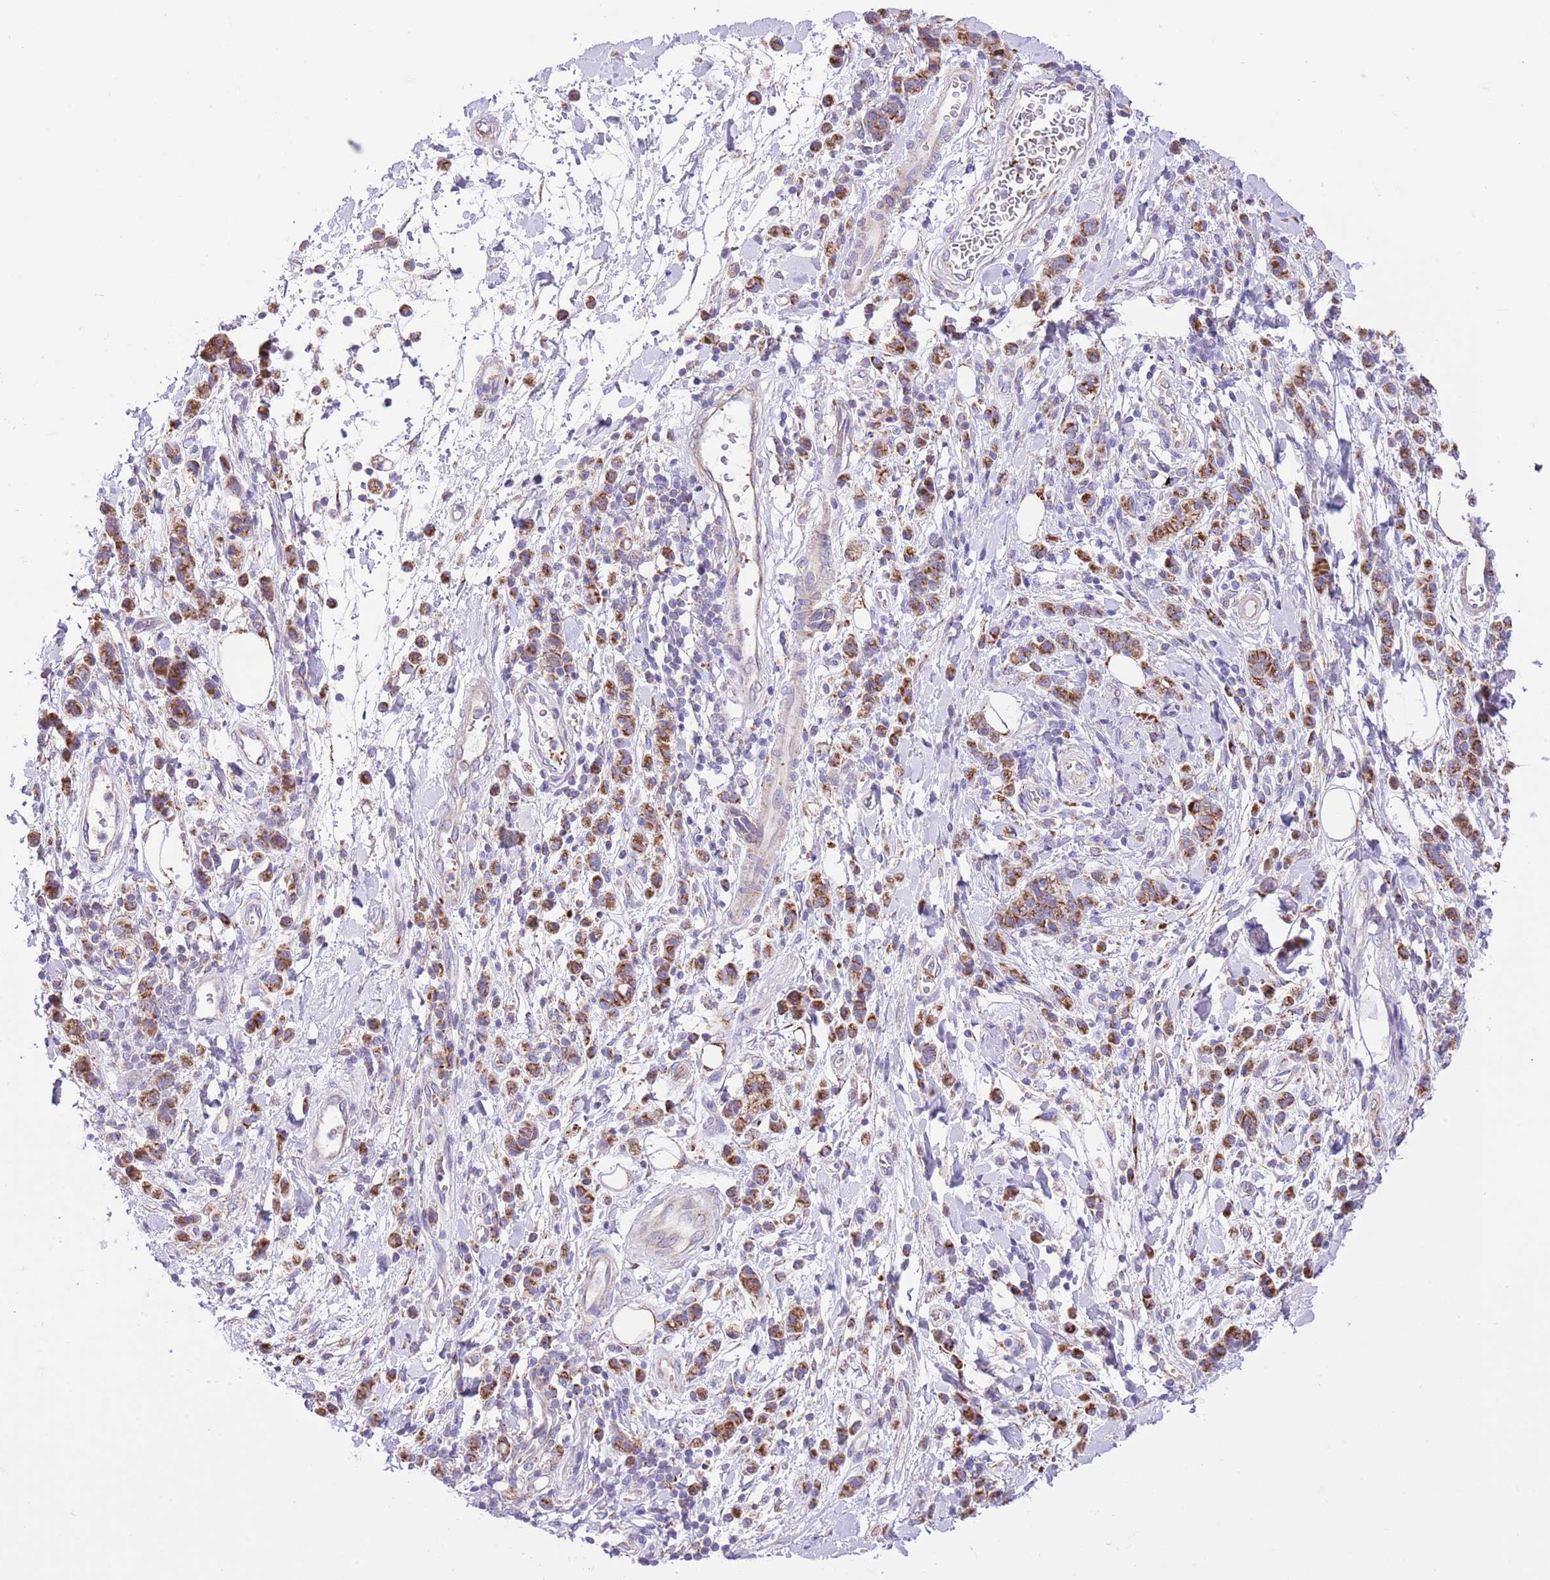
{"staining": {"intensity": "strong", "quantity": ">75%", "location": "cytoplasmic/membranous"}, "tissue": "stomach cancer", "cell_type": "Tumor cells", "image_type": "cancer", "snomed": [{"axis": "morphology", "description": "Adenocarcinoma, NOS"}, {"axis": "topography", "description": "Stomach"}], "caption": "Stomach adenocarcinoma was stained to show a protein in brown. There is high levels of strong cytoplasmic/membranous staining in approximately >75% of tumor cells. Using DAB (brown) and hematoxylin (blue) stains, captured at high magnification using brightfield microscopy.", "gene": "SS18L2", "patient": {"sex": "male", "age": 77}}